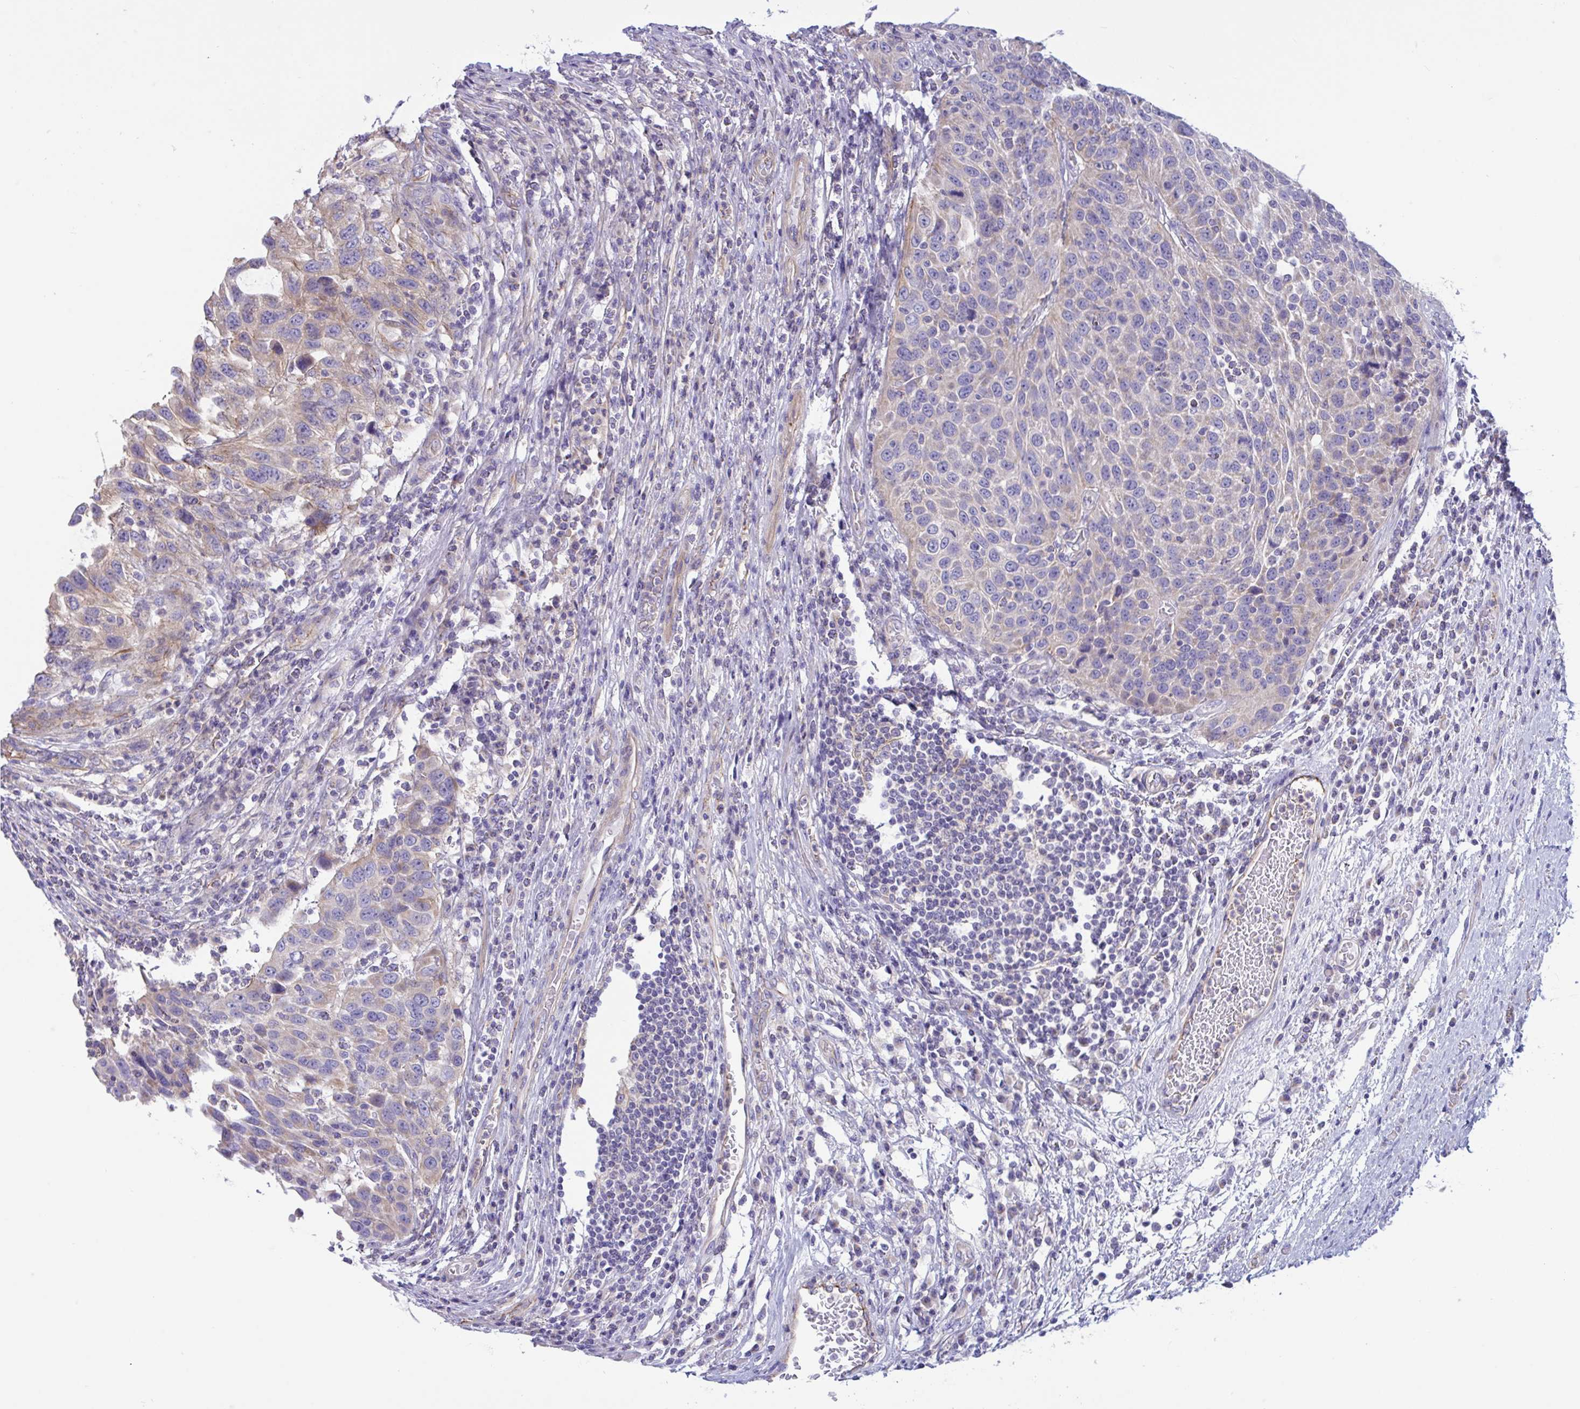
{"staining": {"intensity": "weak", "quantity": "<25%", "location": "cytoplasmic/membranous"}, "tissue": "urothelial cancer", "cell_type": "Tumor cells", "image_type": "cancer", "snomed": [{"axis": "morphology", "description": "Urothelial carcinoma, High grade"}, {"axis": "topography", "description": "Urinary bladder"}], "caption": "Immunohistochemical staining of human urothelial carcinoma (high-grade) demonstrates no significant staining in tumor cells.", "gene": "OXLD1", "patient": {"sex": "female", "age": 70}}